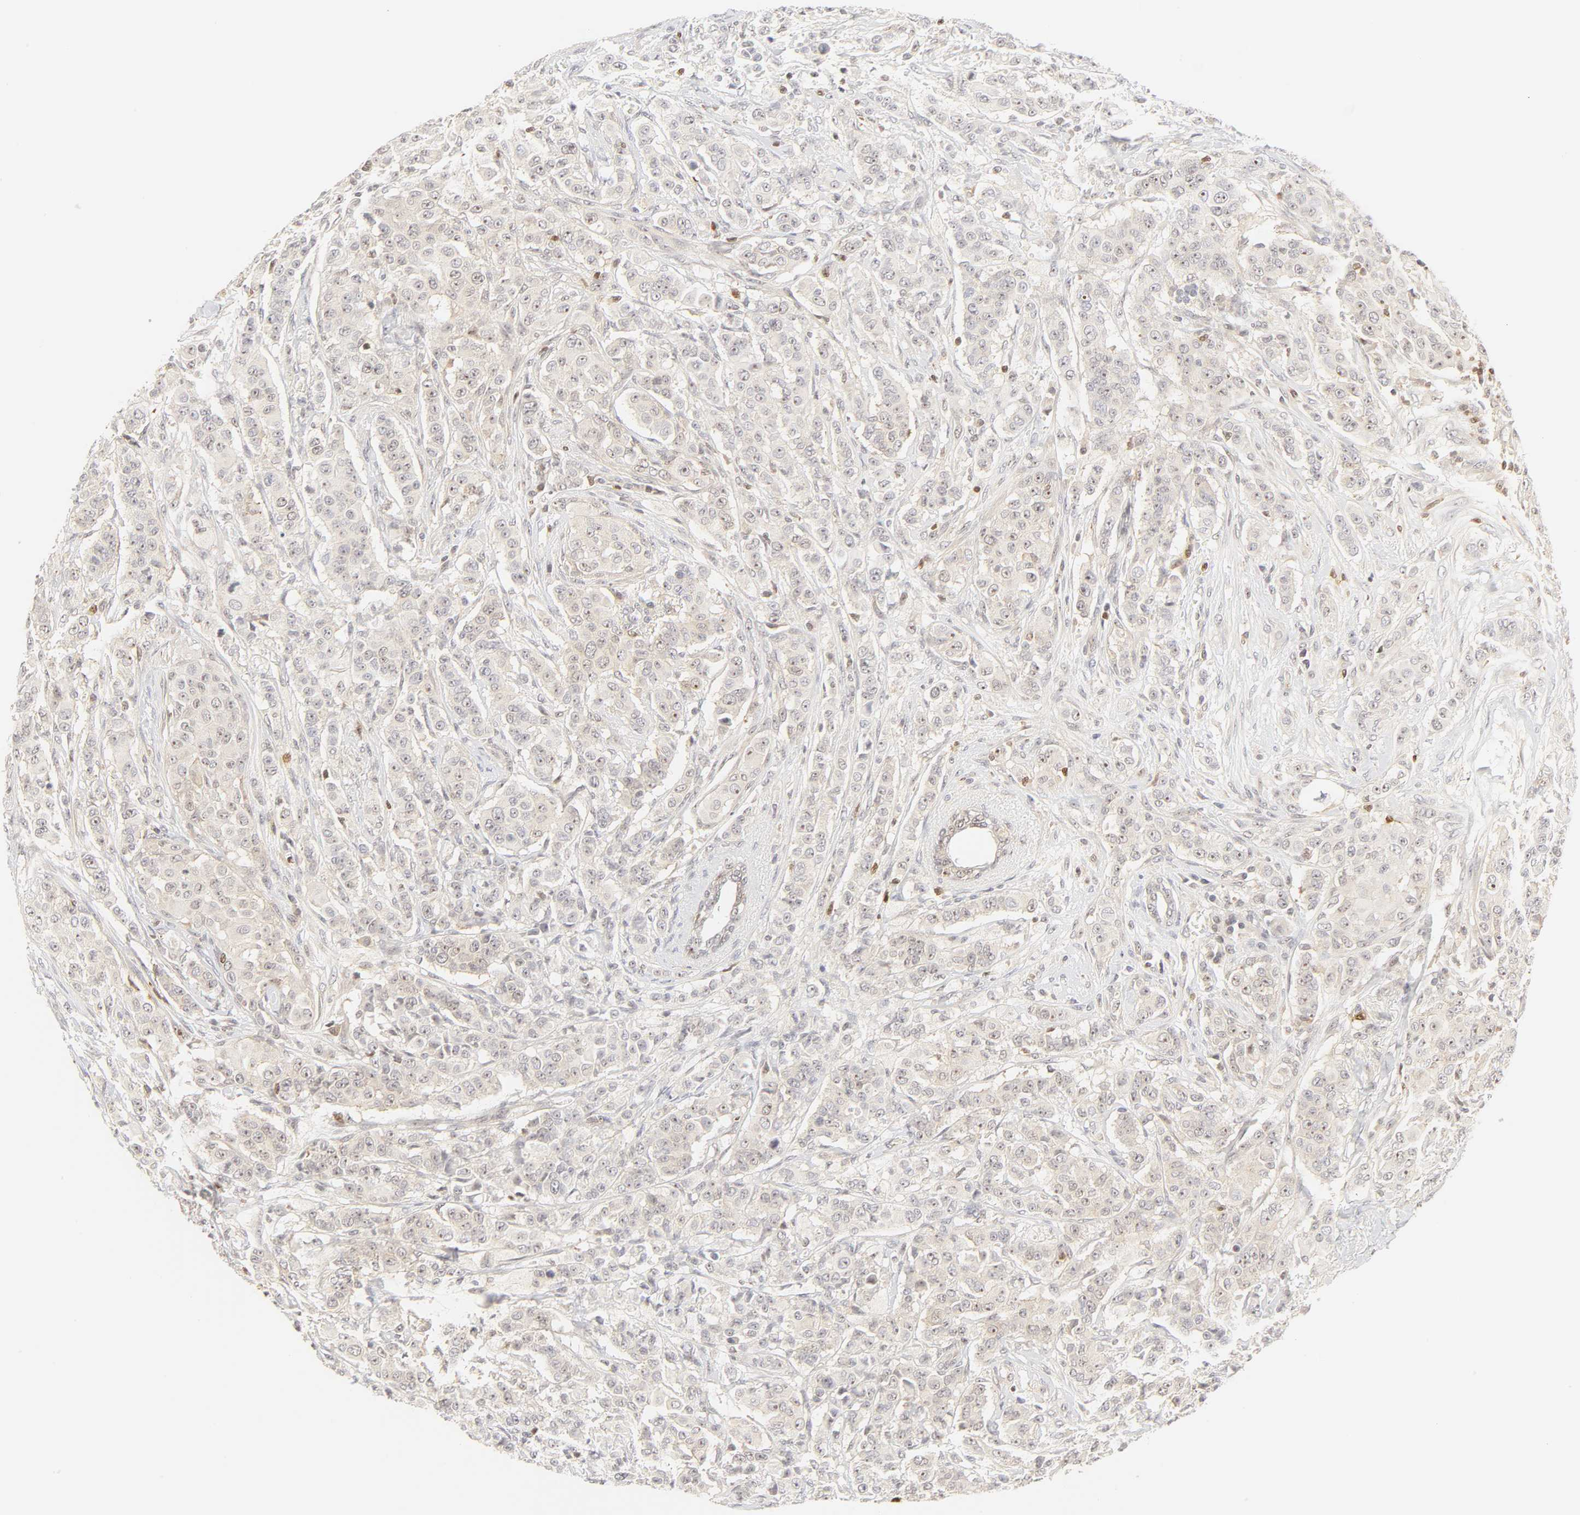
{"staining": {"intensity": "negative", "quantity": "none", "location": "none"}, "tissue": "breast cancer", "cell_type": "Tumor cells", "image_type": "cancer", "snomed": [{"axis": "morphology", "description": "Duct carcinoma"}, {"axis": "topography", "description": "Breast"}], "caption": "The immunohistochemistry photomicrograph has no significant positivity in tumor cells of invasive ductal carcinoma (breast) tissue.", "gene": "KIF2A", "patient": {"sex": "female", "age": 40}}